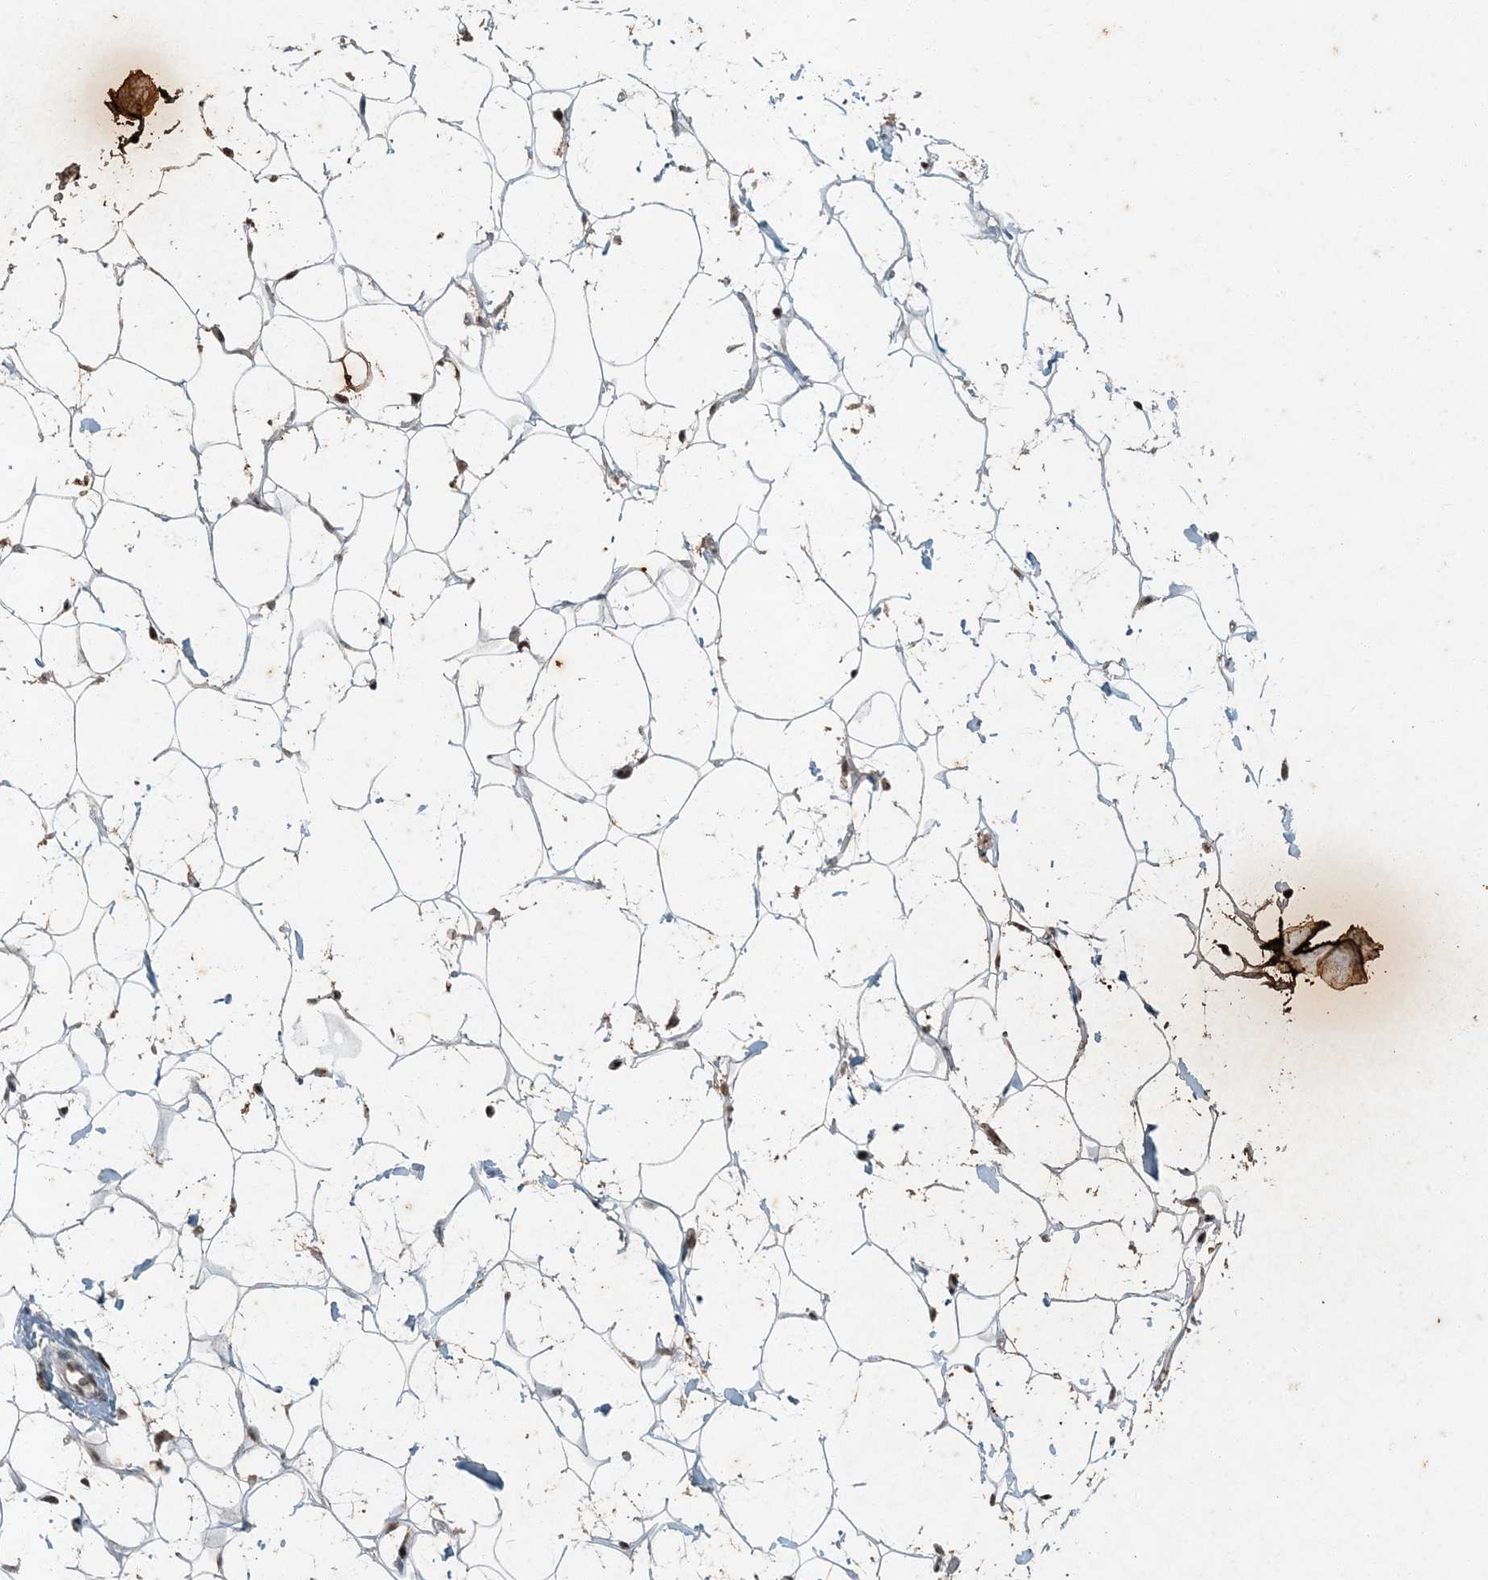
{"staining": {"intensity": "weak", "quantity": "25%-75%", "location": "cytoplasmic/membranous"}, "tissue": "adipose tissue", "cell_type": "Adipocytes", "image_type": "normal", "snomed": [{"axis": "morphology", "description": "Normal tissue, NOS"}, {"axis": "topography", "description": "Breast"}], "caption": "A photomicrograph of adipose tissue stained for a protein exhibits weak cytoplasmic/membranous brown staining in adipocytes.", "gene": "TADA2B", "patient": {"sex": "female", "age": 26}}